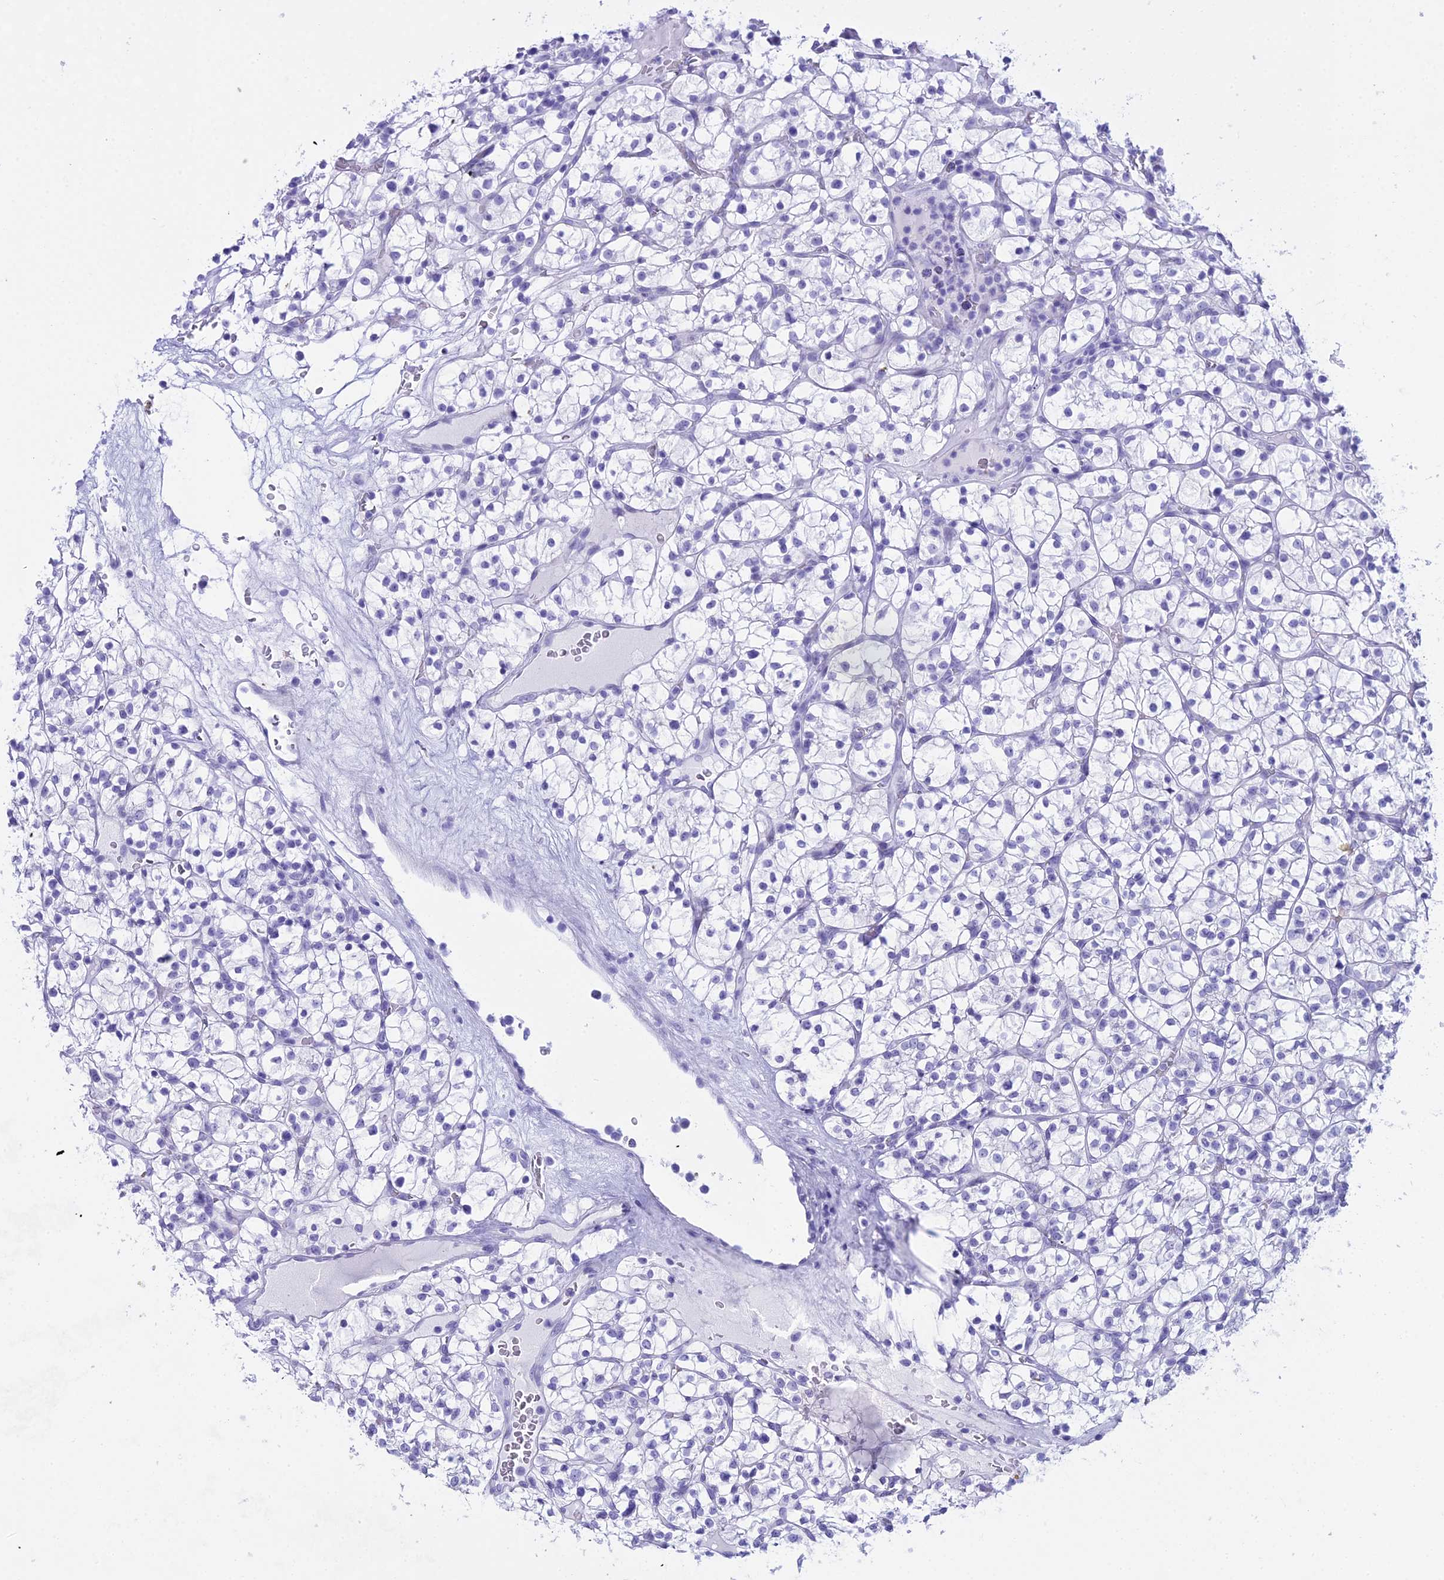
{"staining": {"intensity": "negative", "quantity": "none", "location": "none"}, "tissue": "renal cancer", "cell_type": "Tumor cells", "image_type": "cancer", "snomed": [{"axis": "morphology", "description": "Adenocarcinoma, NOS"}, {"axis": "topography", "description": "Kidney"}], "caption": "The image displays no significant staining in tumor cells of renal adenocarcinoma.", "gene": "RNPS1", "patient": {"sex": "female", "age": 64}}